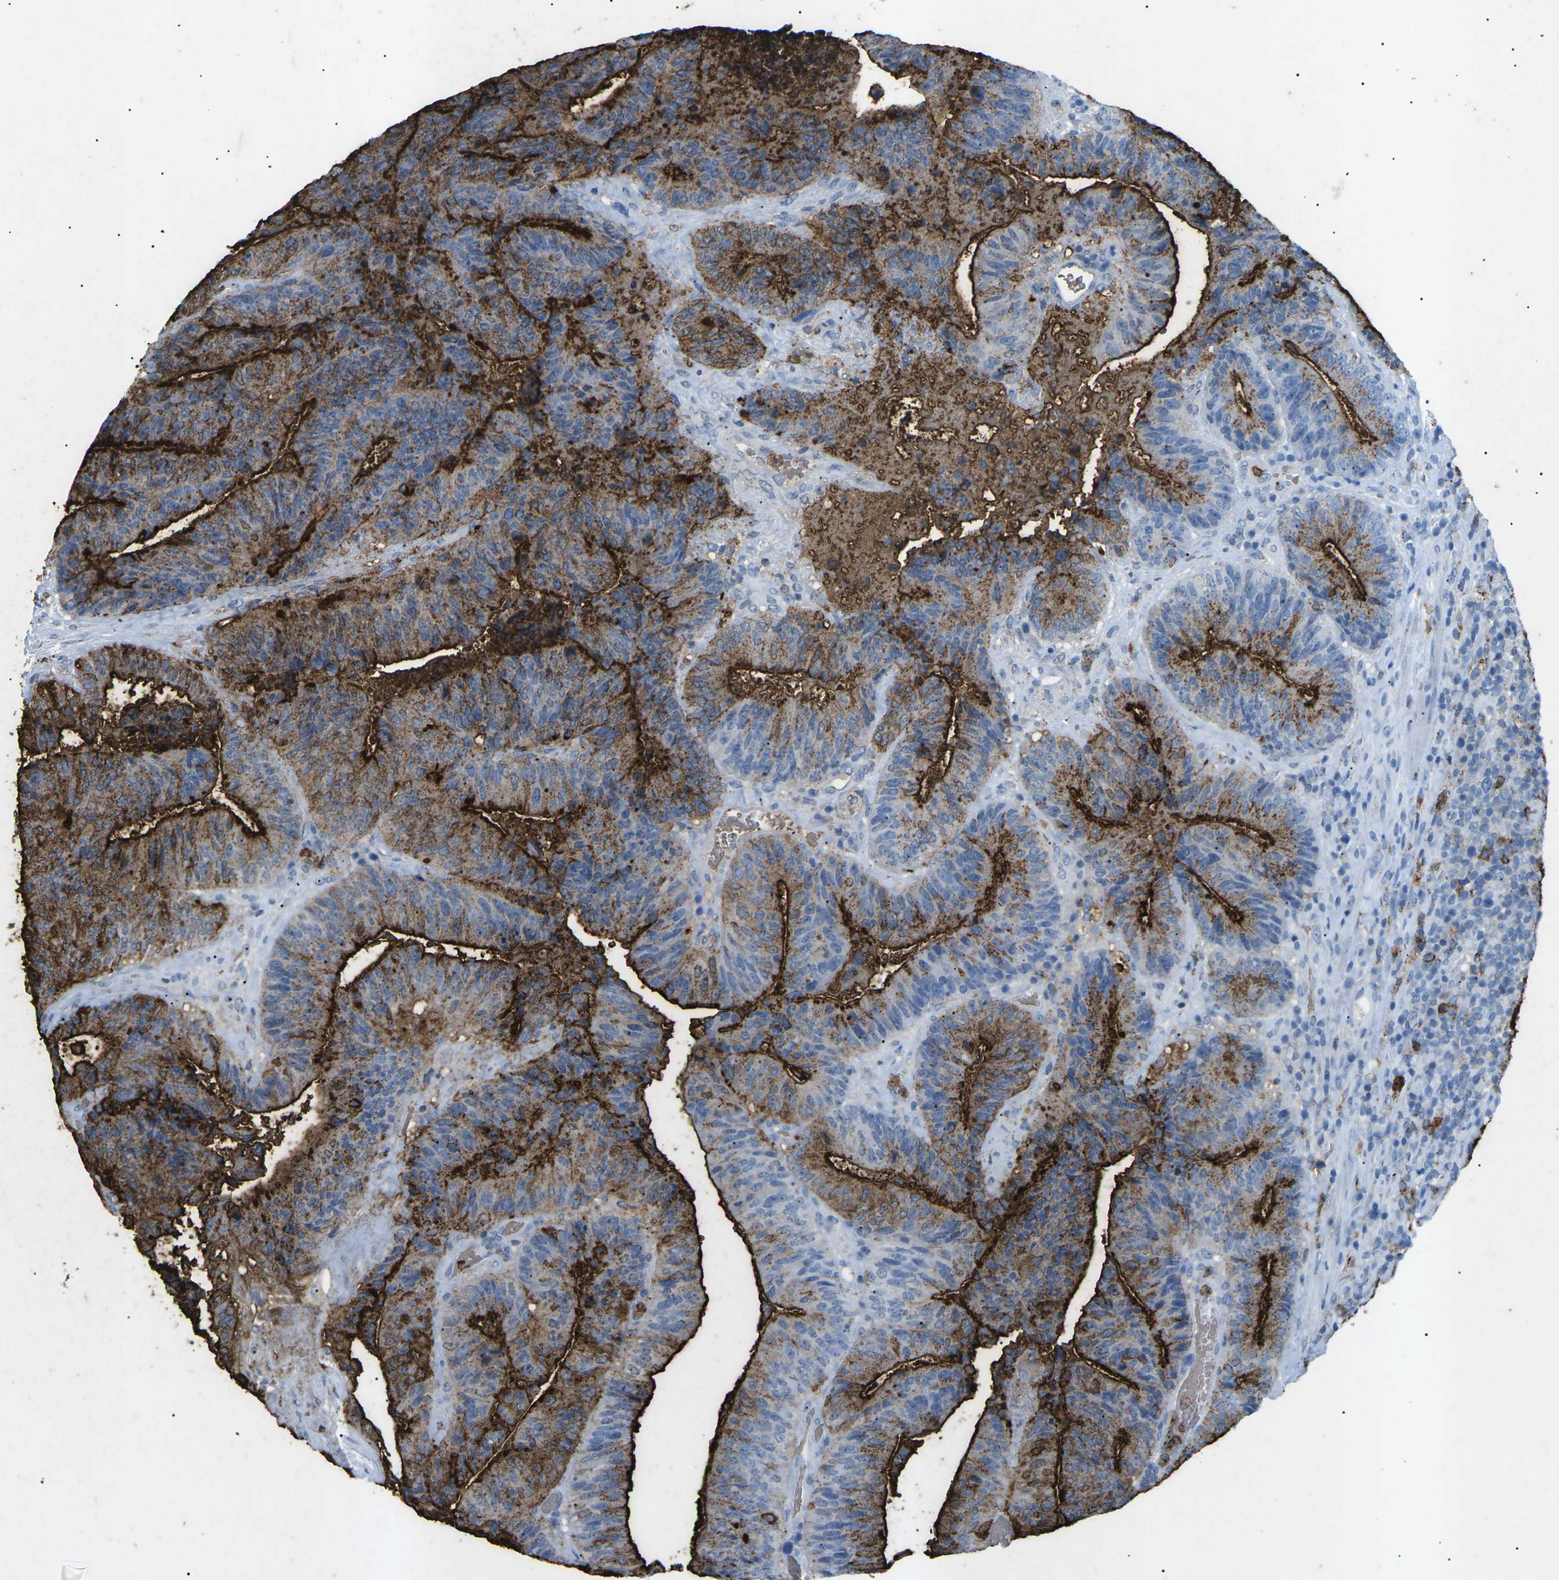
{"staining": {"intensity": "moderate", "quantity": ">75%", "location": "cytoplasmic/membranous"}, "tissue": "colorectal cancer", "cell_type": "Tumor cells", "image_type": "cancer", "snomed": [{"axis": "morphology", "description": "Adenocarcinoma, NOS"}, {"axis": "topography", "description": "Rectum"}], "caption": "Immunohistochemistry (IHC) micrograph of neoplastic tissue: human adenocarcinoma (colorectal) stained using immunohistochemistry shows medium levels of moderate protein expression localized specifically in the cytoplasmic/membranous of tumor cells, appearing as a cytoplasmic/membranous brown color.", "gene": "CTAGE1", "patient": {"sex": "male", "age": 72}}